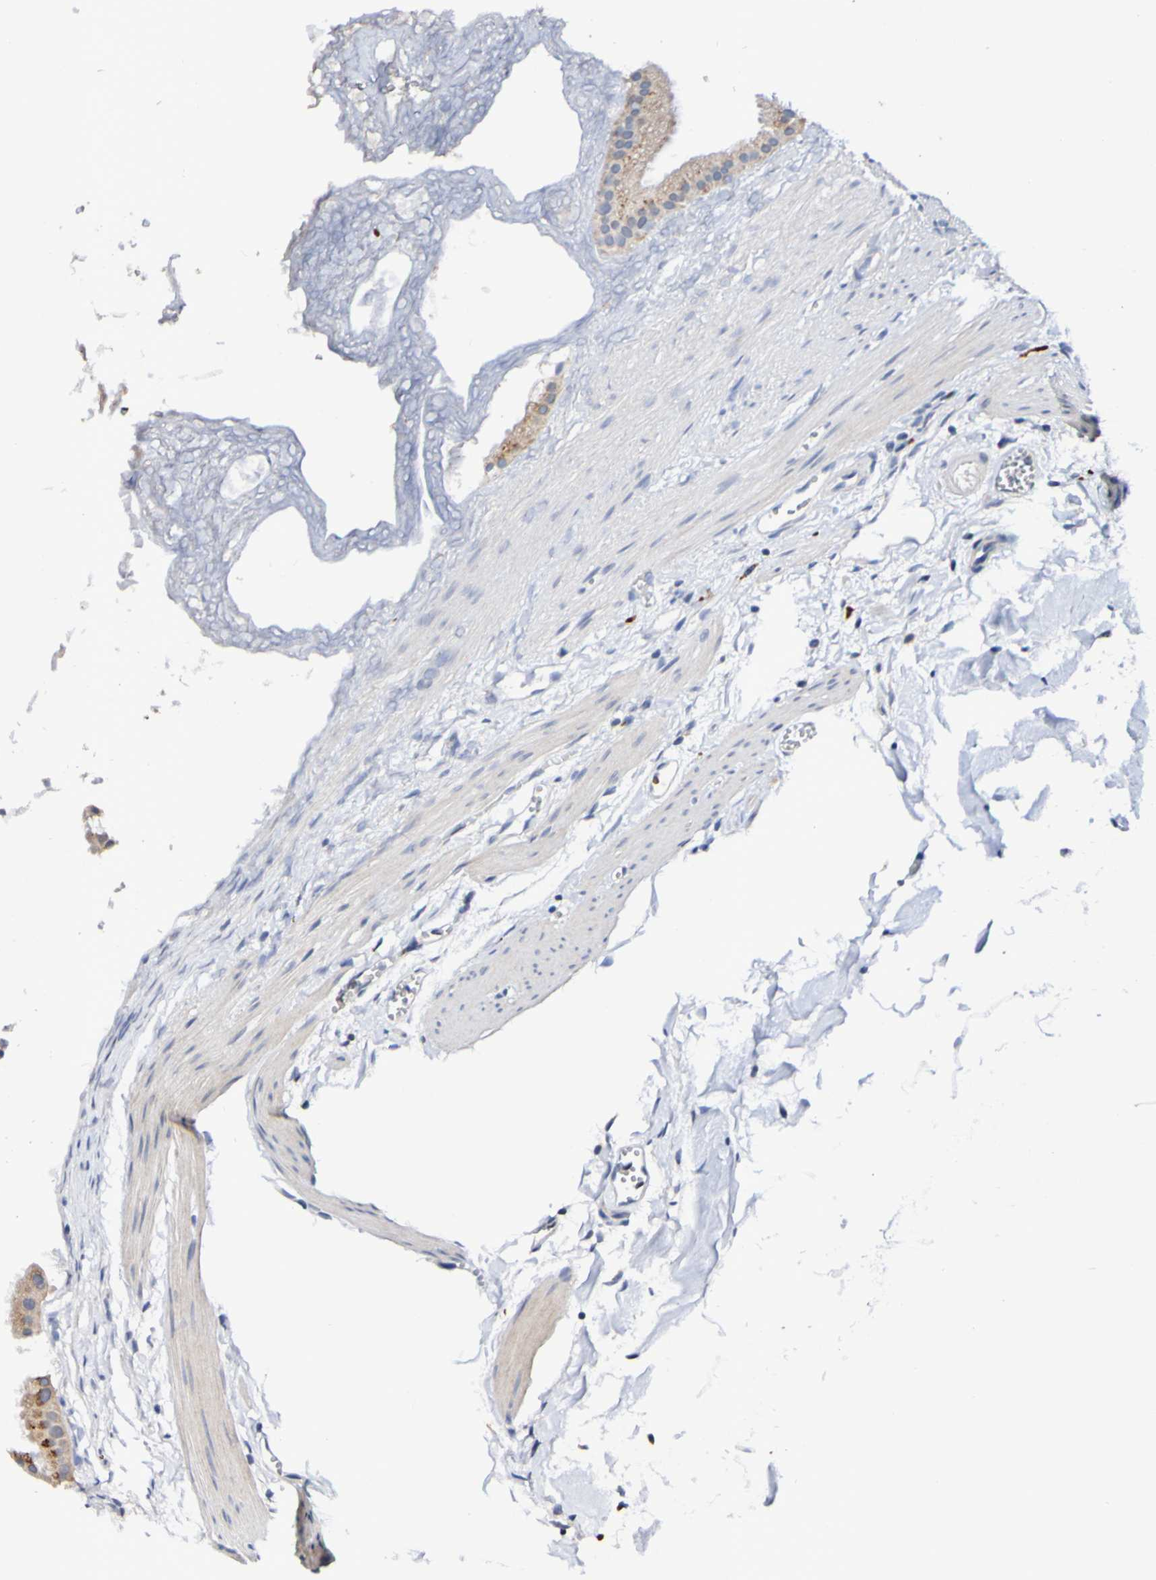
{"staining": {"intensity": "strong", "quantity": "<25%", "location": "cytoplasmic/membranous"}, "tissue": "gallbladder", "cell_type": "Glandular cells", "image_type": "normal", "snomed": [{"axis": "morphology", "description": "Normal tissue, NOS"}, {"axis": "topography", "description": "Gallbladder"}], "caption": "Immunohistochemistry staining of unremarkable gallbladder, which shows medium levels of strong cytoplasmic/membranous expression in approximately <25% of glandular cells indicating strong cytoplasmic/membranous protein expression. The staining was performed using DAB (brown) for protein detection and nuclei were counterstained in hematoxylin (blue).", "gene": "PTP4A2", "patient": {"sex": "female", "age": 64}}